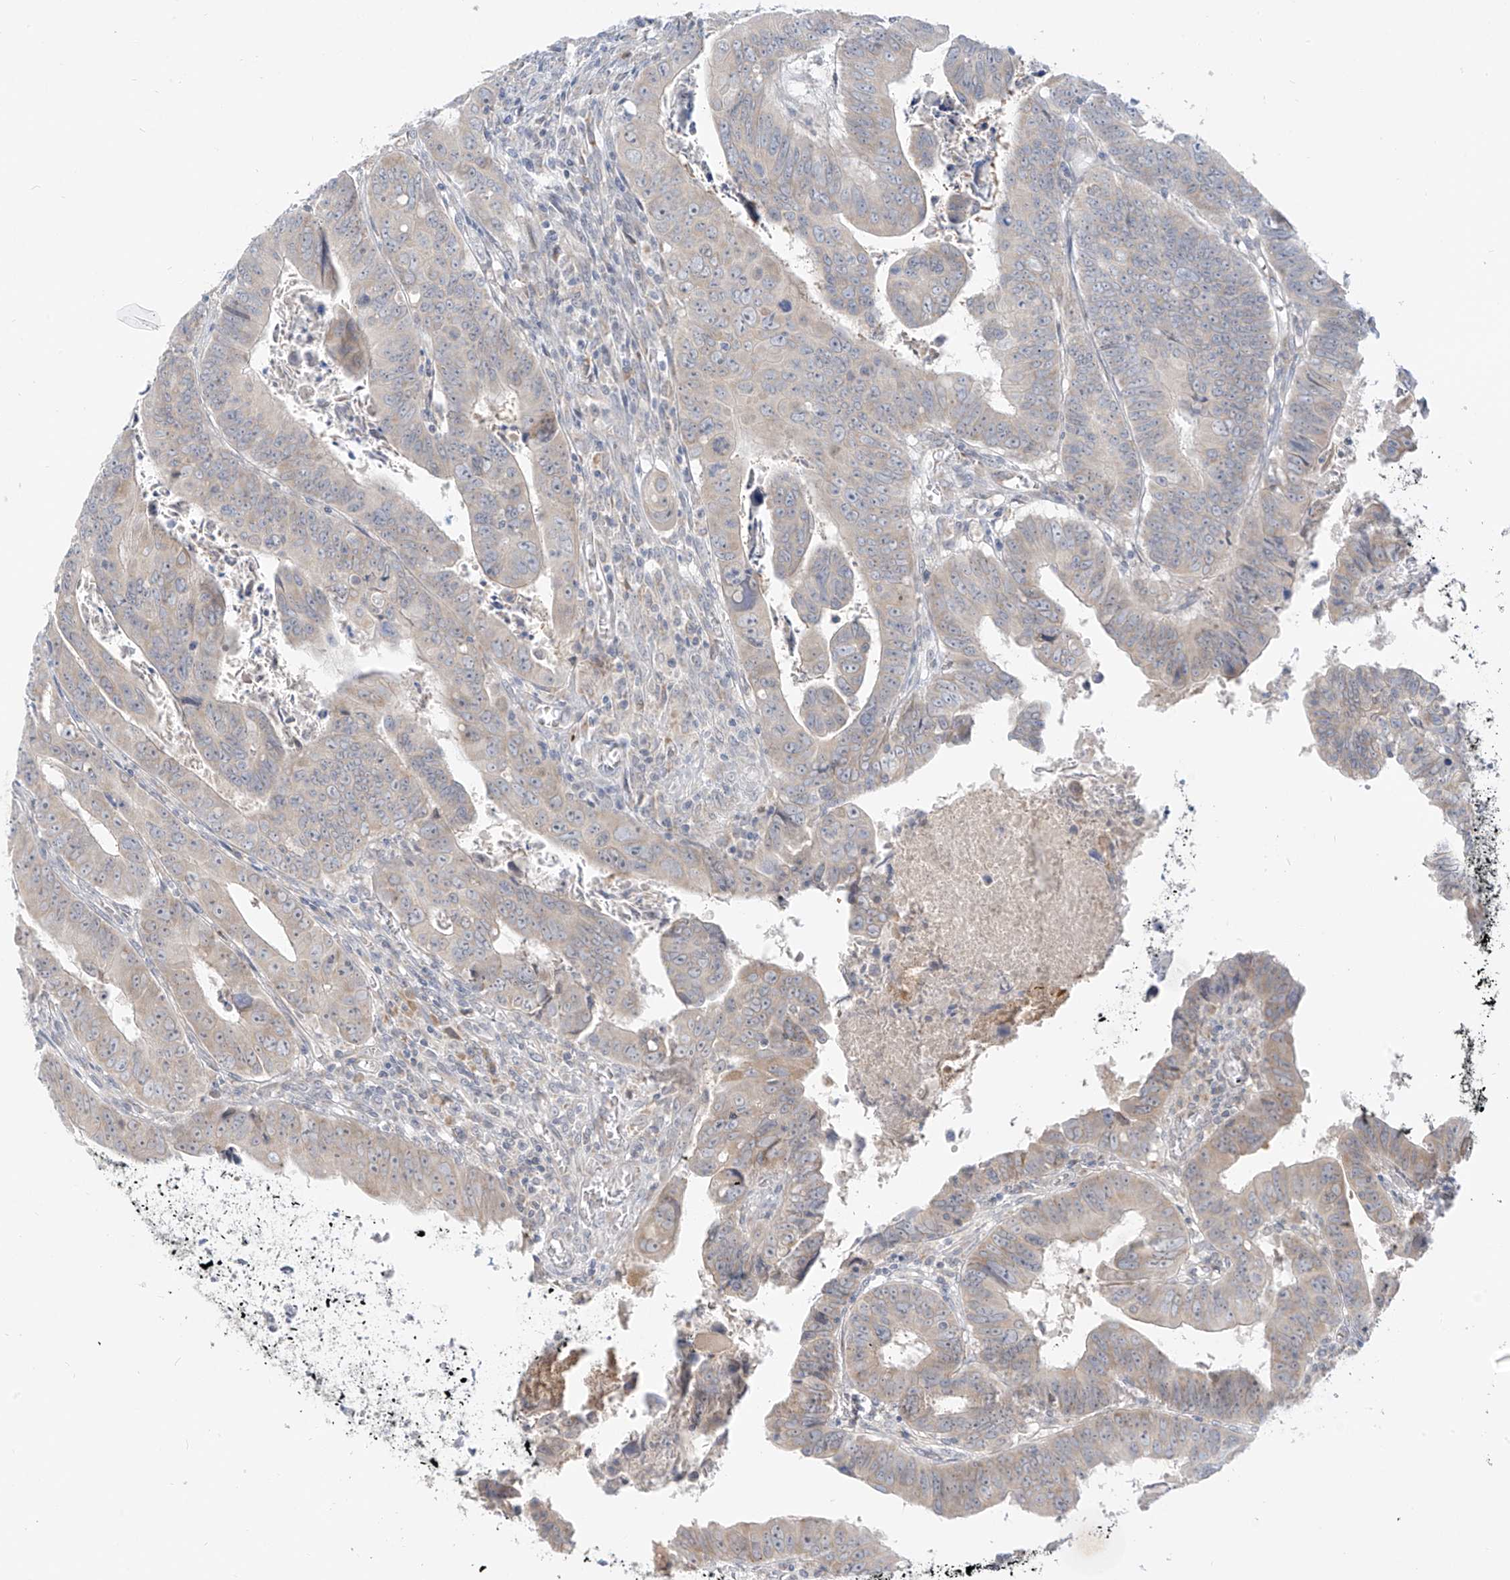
{"staining": {"intensity": "negative", "quantity": "none", "location": "none"}, "tissue": "colorectal cancer", "cell_type": "Tumor cells", "image_type": "cancer", "snomed": [{"axis": "morphology", "description": "Normal tissue, NOS"}, {"axis": "morphology", "description": "Adenocarcinoma, NOS"}, {"axis": "topography", "description": "Rectum"}], "caption": "Immunohistochemistry micrograph of neoplastic tissue: adenocarcinoma (colorectal) stained with DAB (3,3'-diaminobenzidine) demonstrates no significant protein staining in tumor cells.", "gene": "C2orf42", "patient": {"sex": "female", "age": 65}}